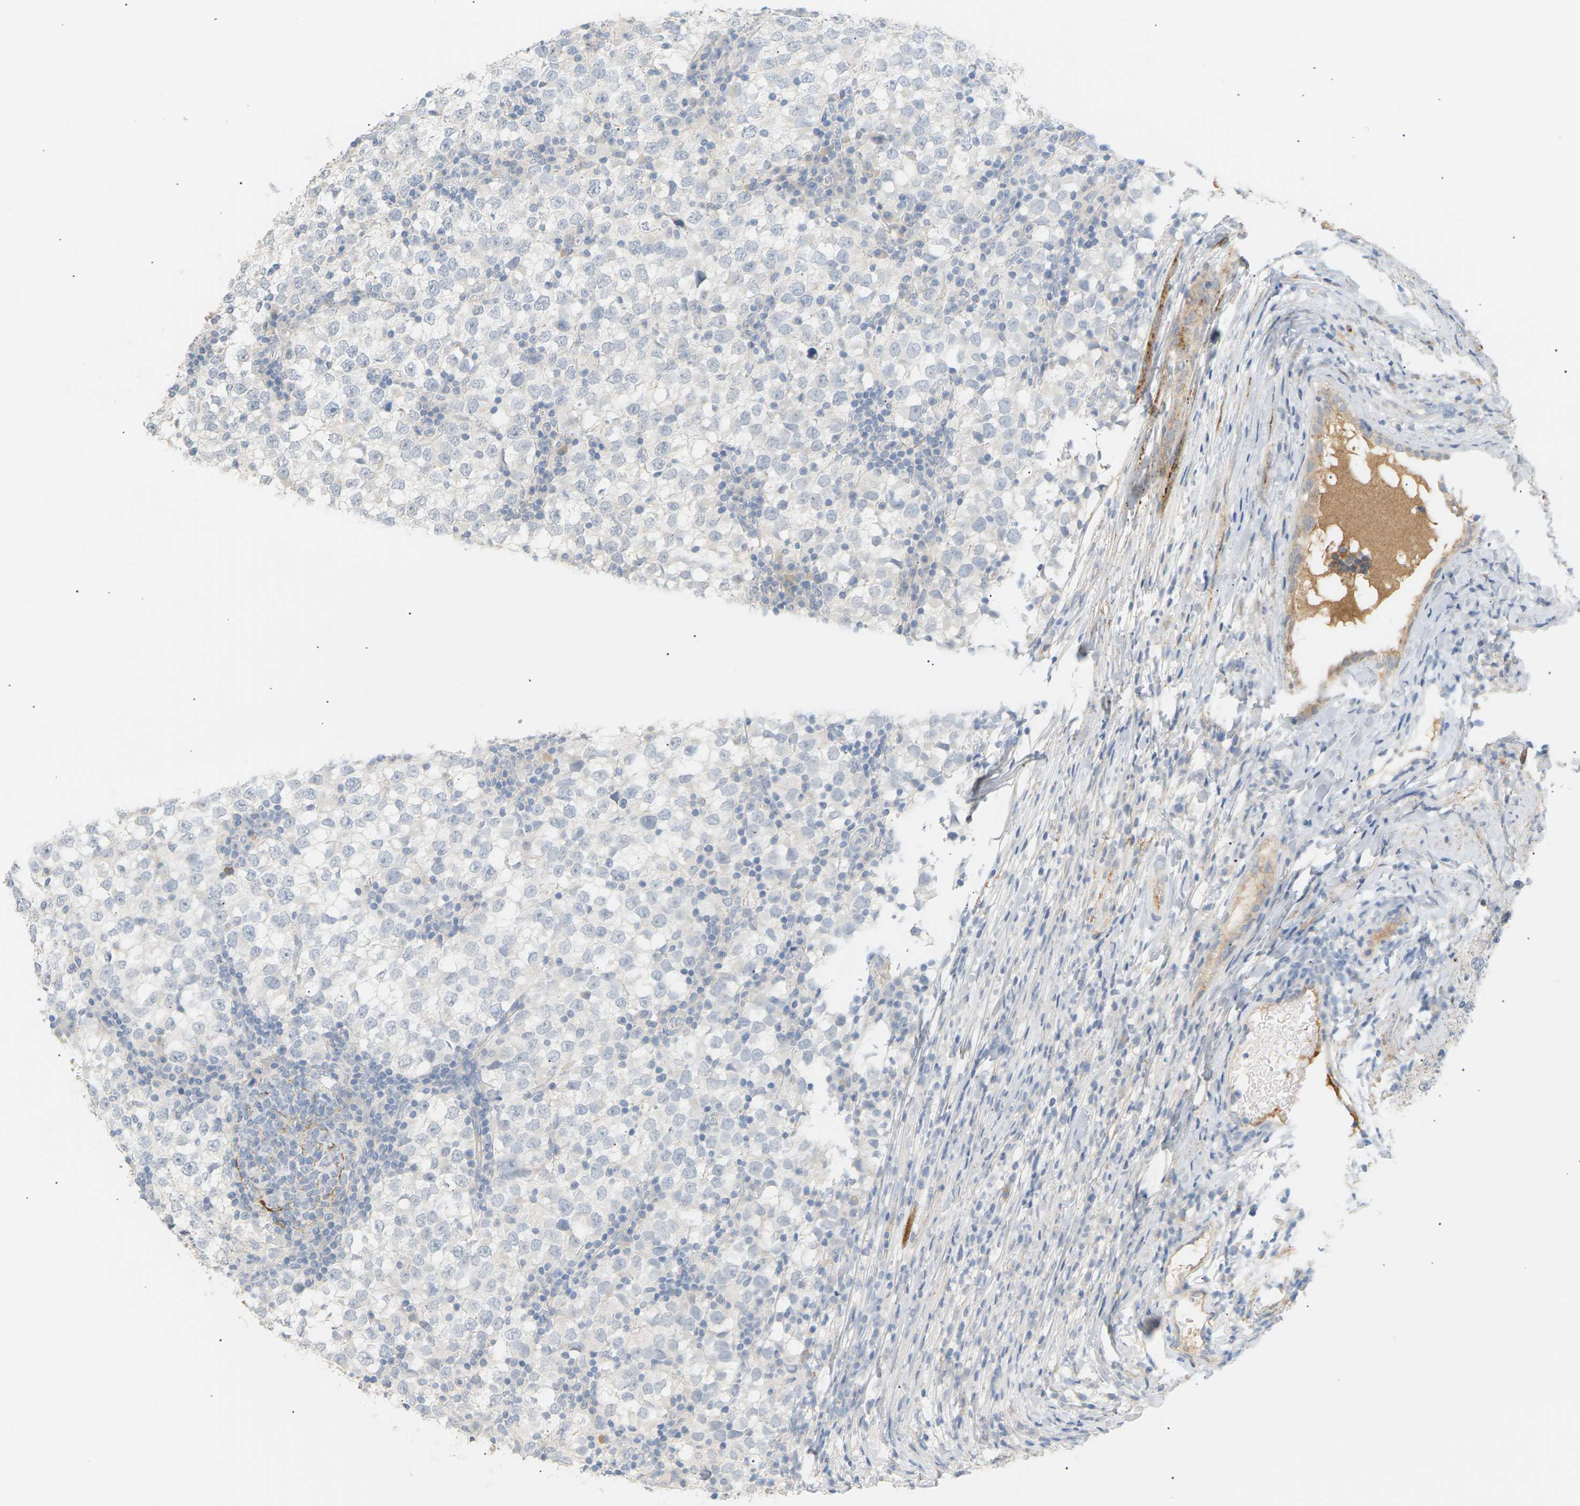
{"staining": {"intensity": "negative", "quantity": "none", "location": "none"}, "tissue": "testis cancer", "cell_type": "Tumor cells", "image_type": "cancer", "snomed": [{"axis": "morphology", "description": "Seminoma, NOS"}, {"axis": "topography", "description": "Testis"}], "caption": "Tumor cells are negative for protein expression in human testis cancer. (Brightfield microscopy of DAB IHC at high magnification).", "gene": "CLU", "patient": {"sex": "male", "age": 65}}